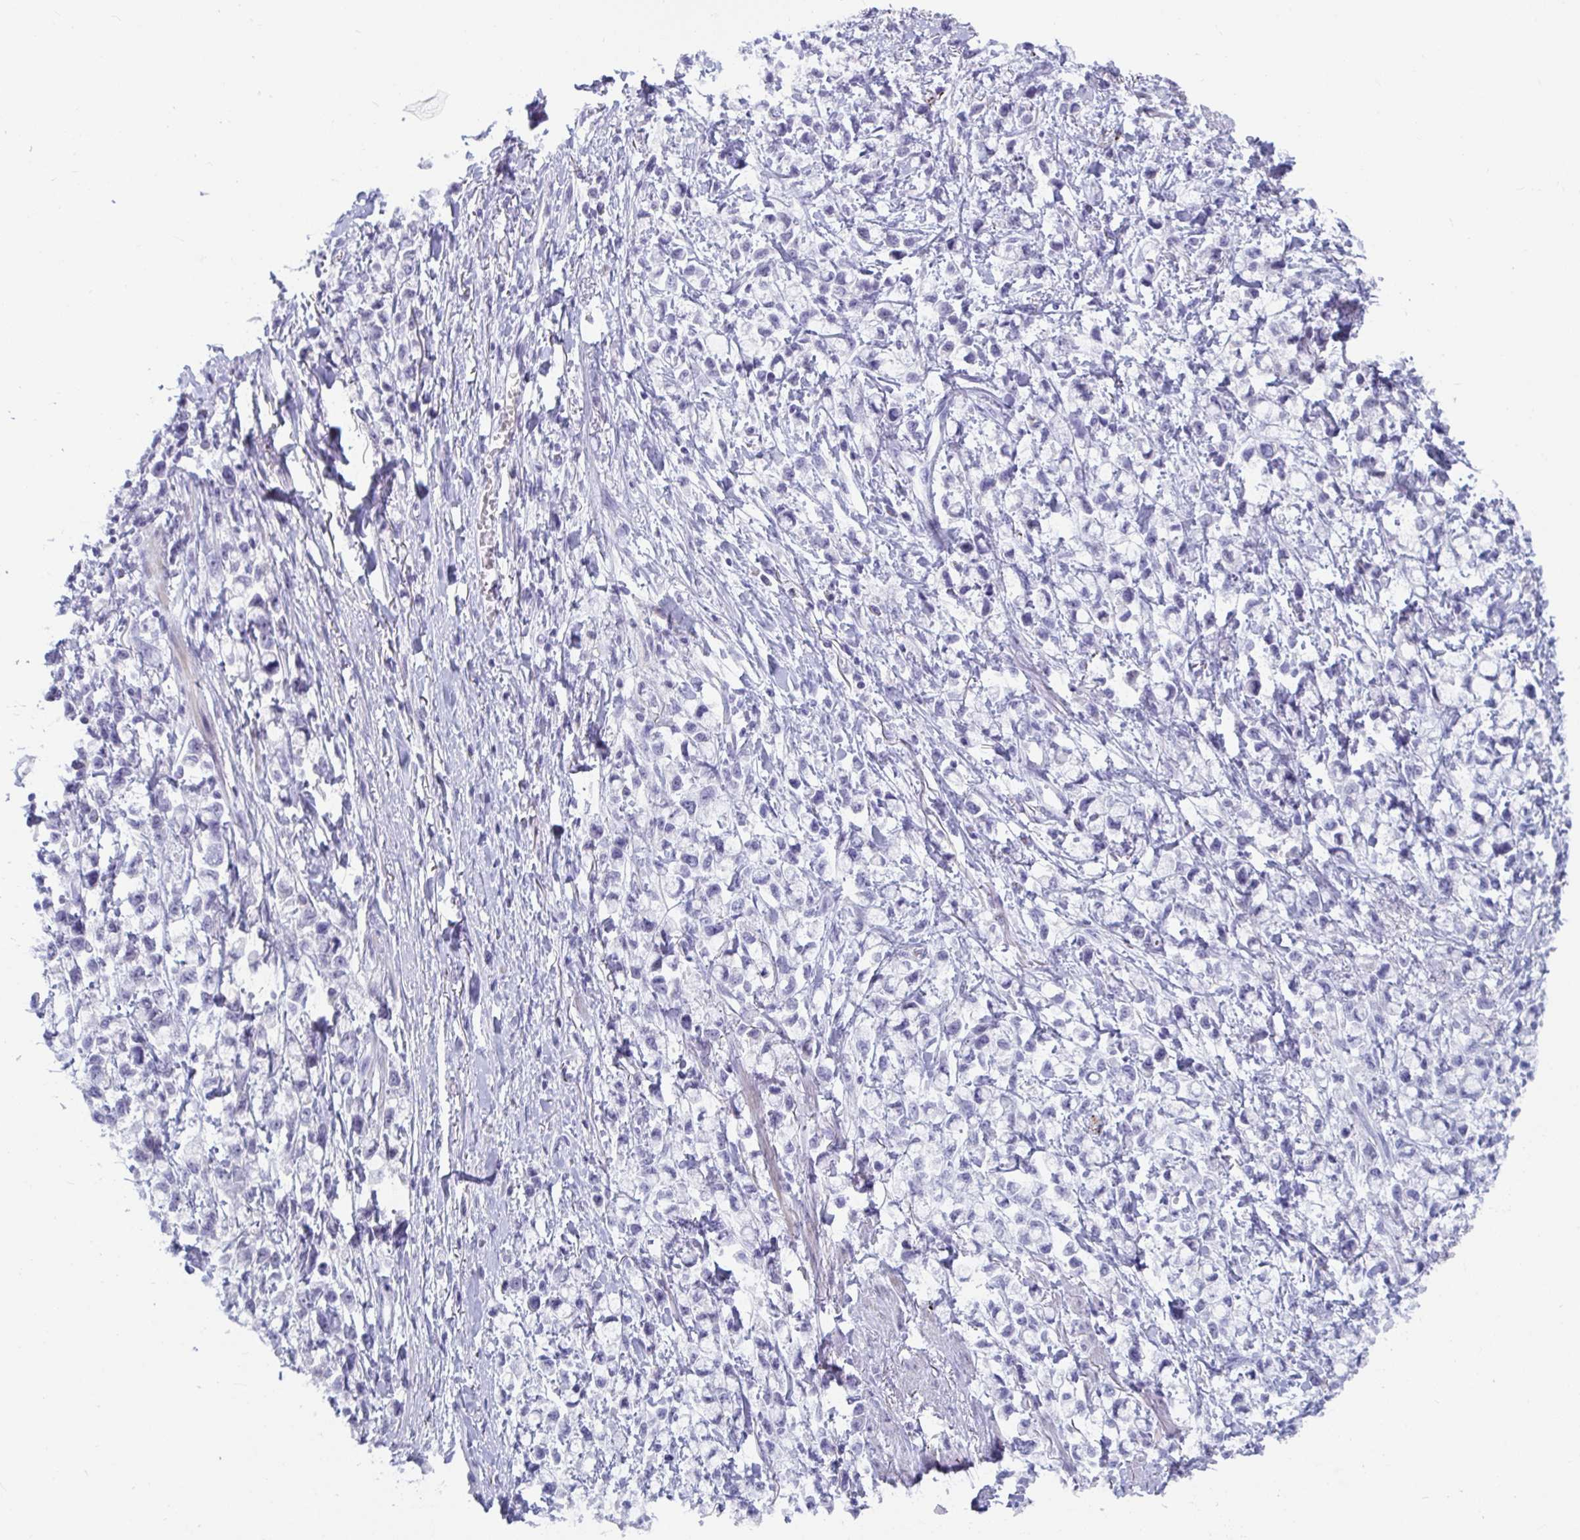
{"staining": {"intensity": "negative", "quantity": "none", "location": "none"}, "tissue": "stomach cancer", "cell_type": "Tumor cells", "image_type": "cancer", "snomed": [{"axis": "morphology", "description": "Adenocarcinoma, NOS"}, {"axis": "topography", "description": "Stomach"}], "caption": "A histopathology image of stomach adenocarcinoma stained for a protein exhibits no brown staining in tumor cells. The staining is performed using DAB (3,3'-diaminobenzidine) brown chromogen with nuclei counter-stained in using hematoxylin.", "gene": "NPY", "patient": {"sex": "female", "age": 81}}